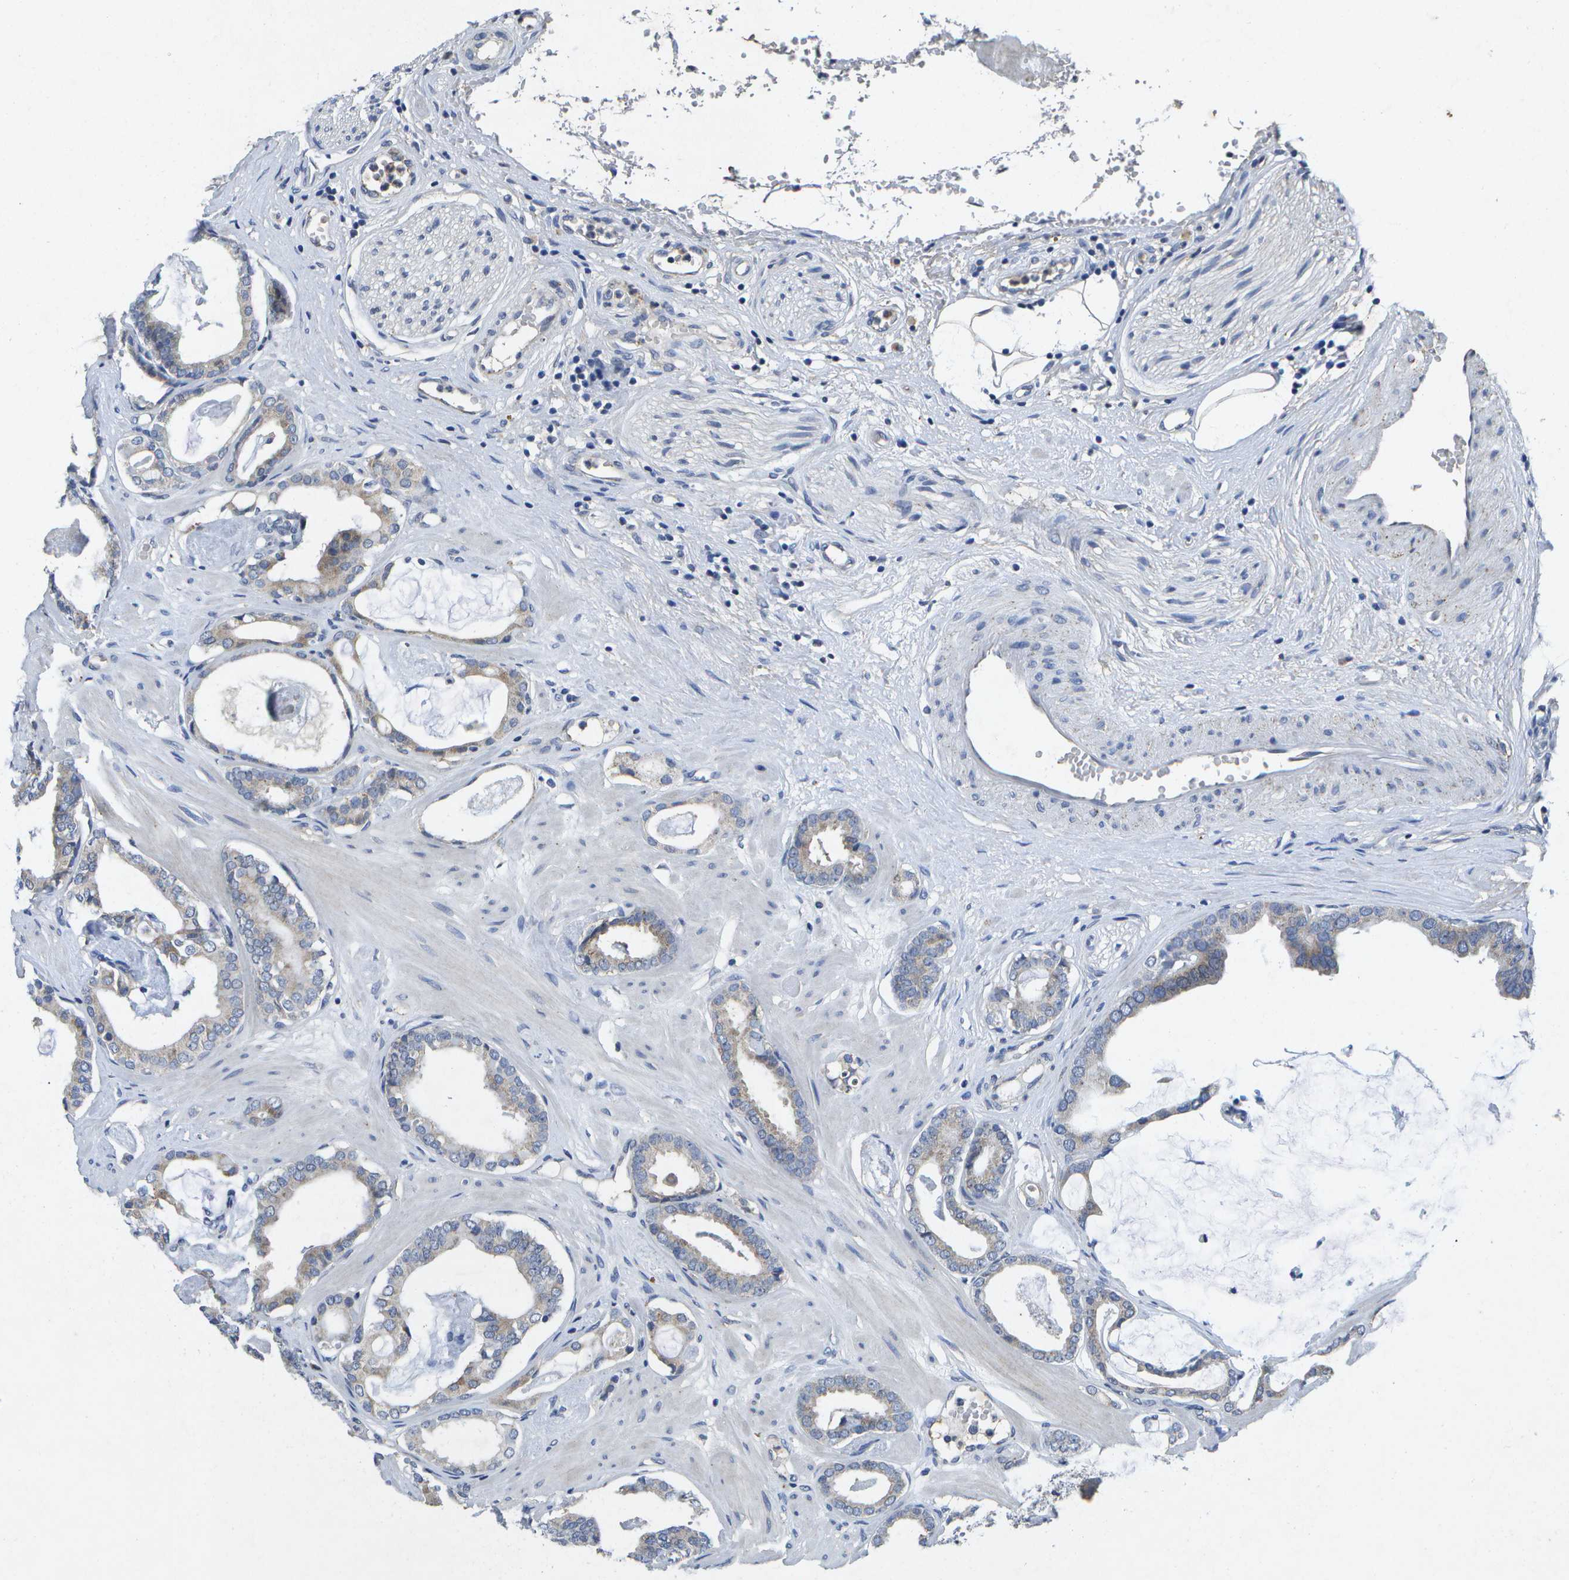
{"staining": {"intensity": "weak", "quantity": "<25%", "location": "cytoplasmic/membranous"}, "tissue": "prostate cancer", "cell_type": "Tumor cells", "image_type": "cancer", "snomed": [{"axis": "morphology", "description": "Adenocarcinoma, Low grade"}, {"axis": "topography", "description": "Prostate"}], "caption": "This histopathology image is of prostate cancer stained with immunohistochemistry (IHC) to label a protein in brown with the nuclei are counter-stained blue. There is no expression in tumor cells. (DAB (3,3'-diaminobenzidine) immunohistochemistry, high magnification).", "gene": "KDELR1", "patient": {"sex": "male", "age": 53}}